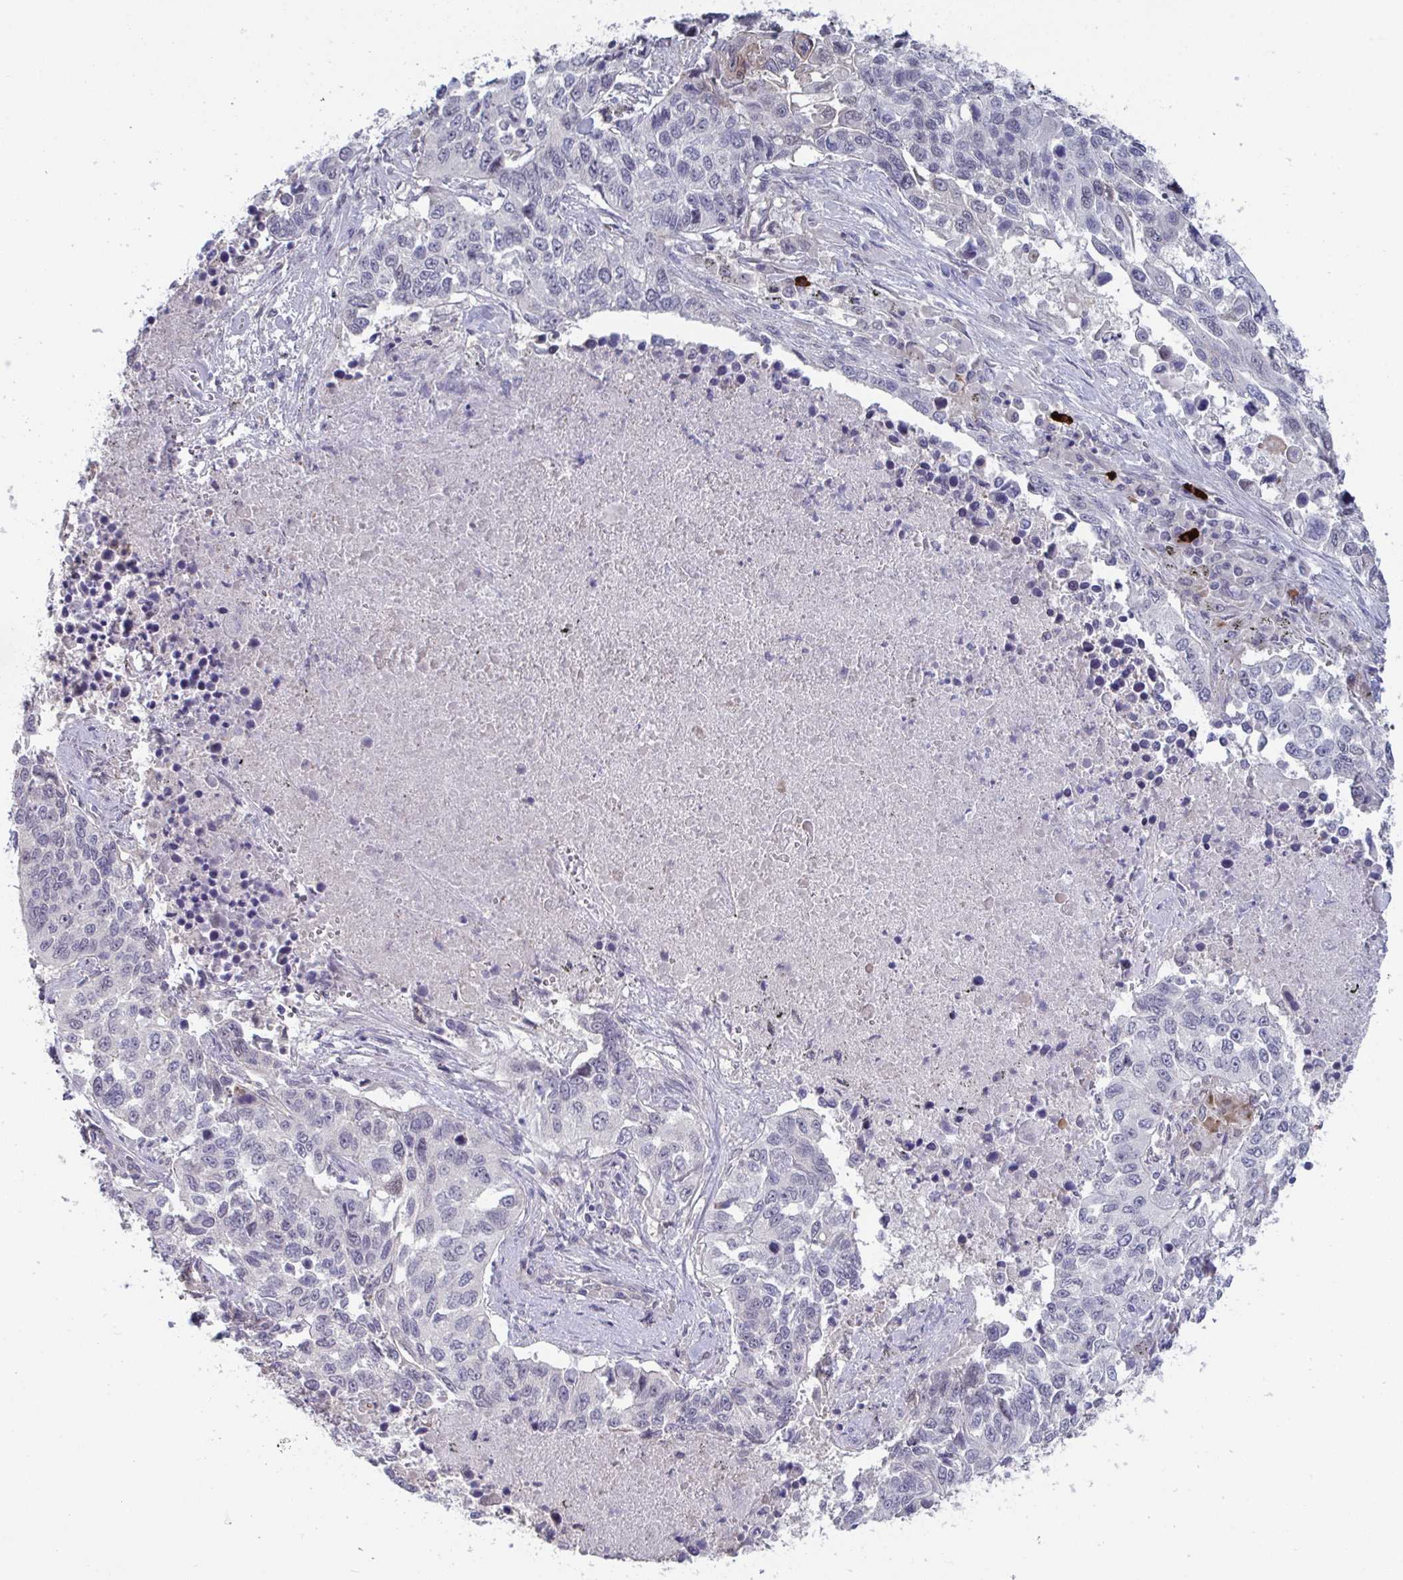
{"staining": {"intensity": "negative", "quantity": "none", "location": "none"}, "tissue": "lung cancer", "cell_type": "Tumor cells", "image_type": "cancer", "snomed": [{"axis": "morphology", "description": "Squamous cell carcinoma, NOS"}, {"axis": "topography", "description": "Lung"}], "caption": "This micrograph is of lung cancer stained with immunohistochemistry to label a protein in brown with the nuclei are counter-stained blue. There is no positivity in tumor cells.", "gene": "STK26", "patient": {"sex": "male", "age": 62}}